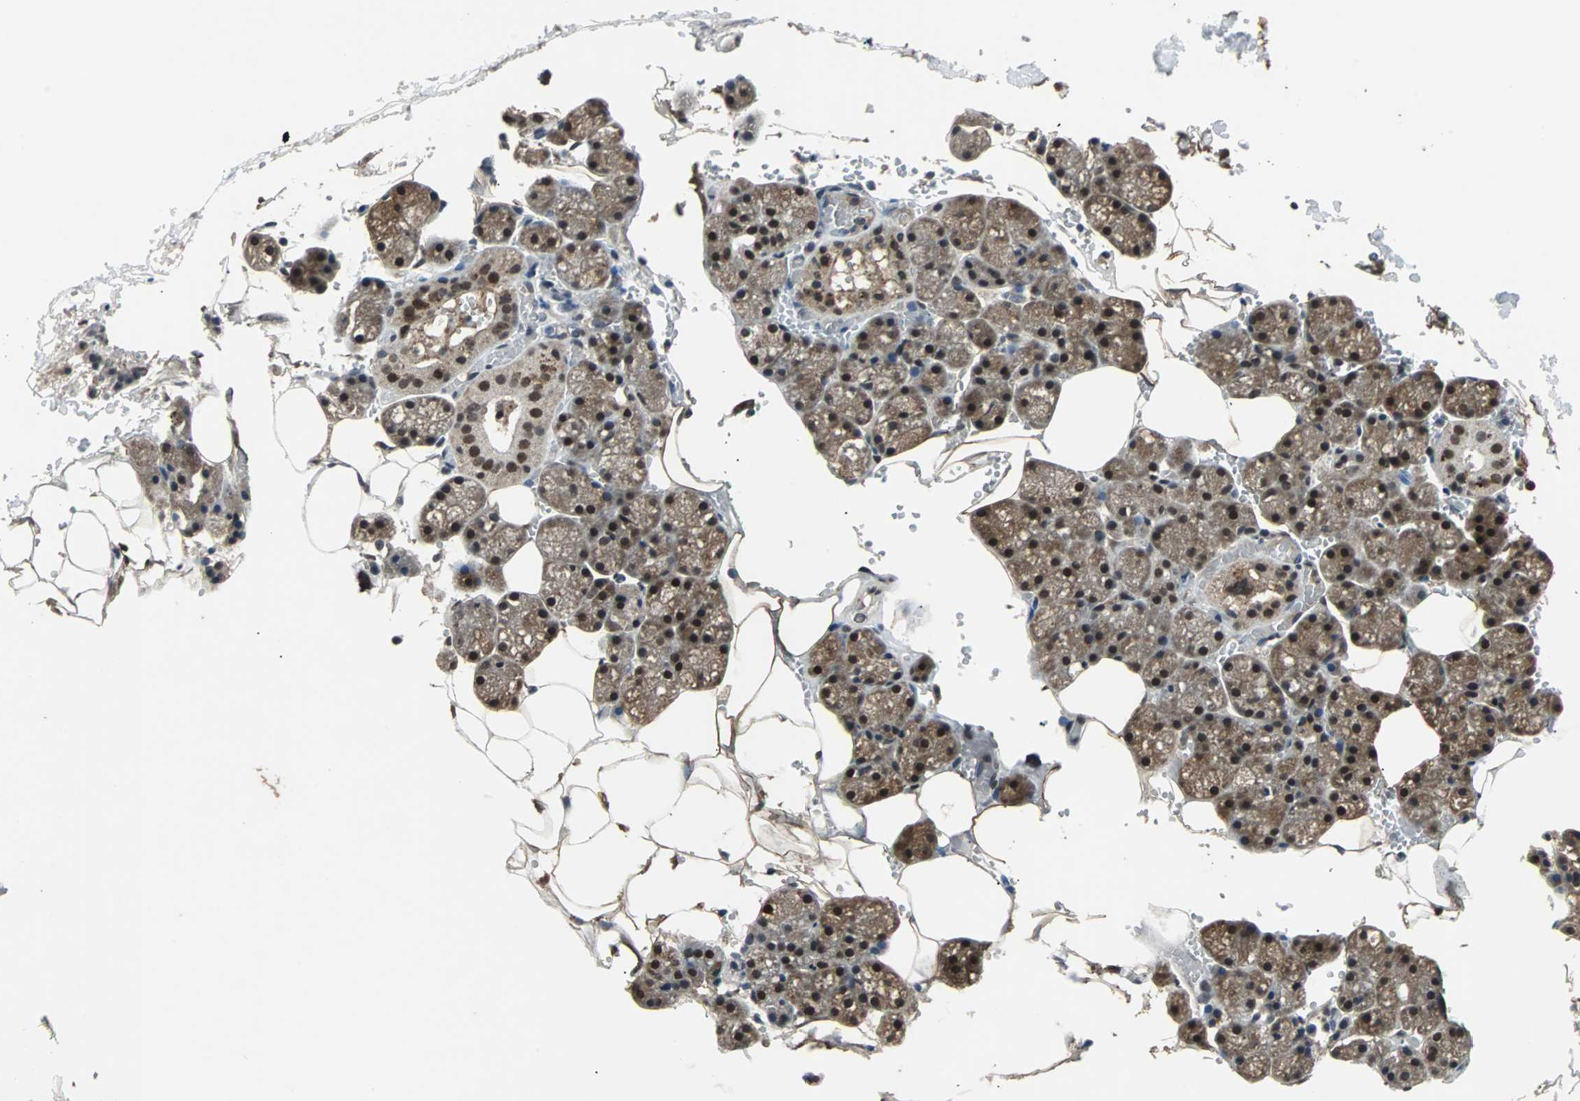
{"staining": {"intensity": "moderate", "quantity": ">75%", "location": "cytoplasmic/membranous,nuclear"}, "tissue": "salivary gland", "cell_type": "Glandular cells", "image_type": "normal", "snomed": [{"axis": "morphology", "description": "Normal tissue, NOS"}, {"axis": "topography", "description": "Salivary gland"}], "caption": "The immunohistochemical stain labels moderate cytoplasmic/membranous,nuclear expression in glandular cells of normal salivary gland.", "gene": "PHC1", "patient": {"sex": "male", "age": 62}}